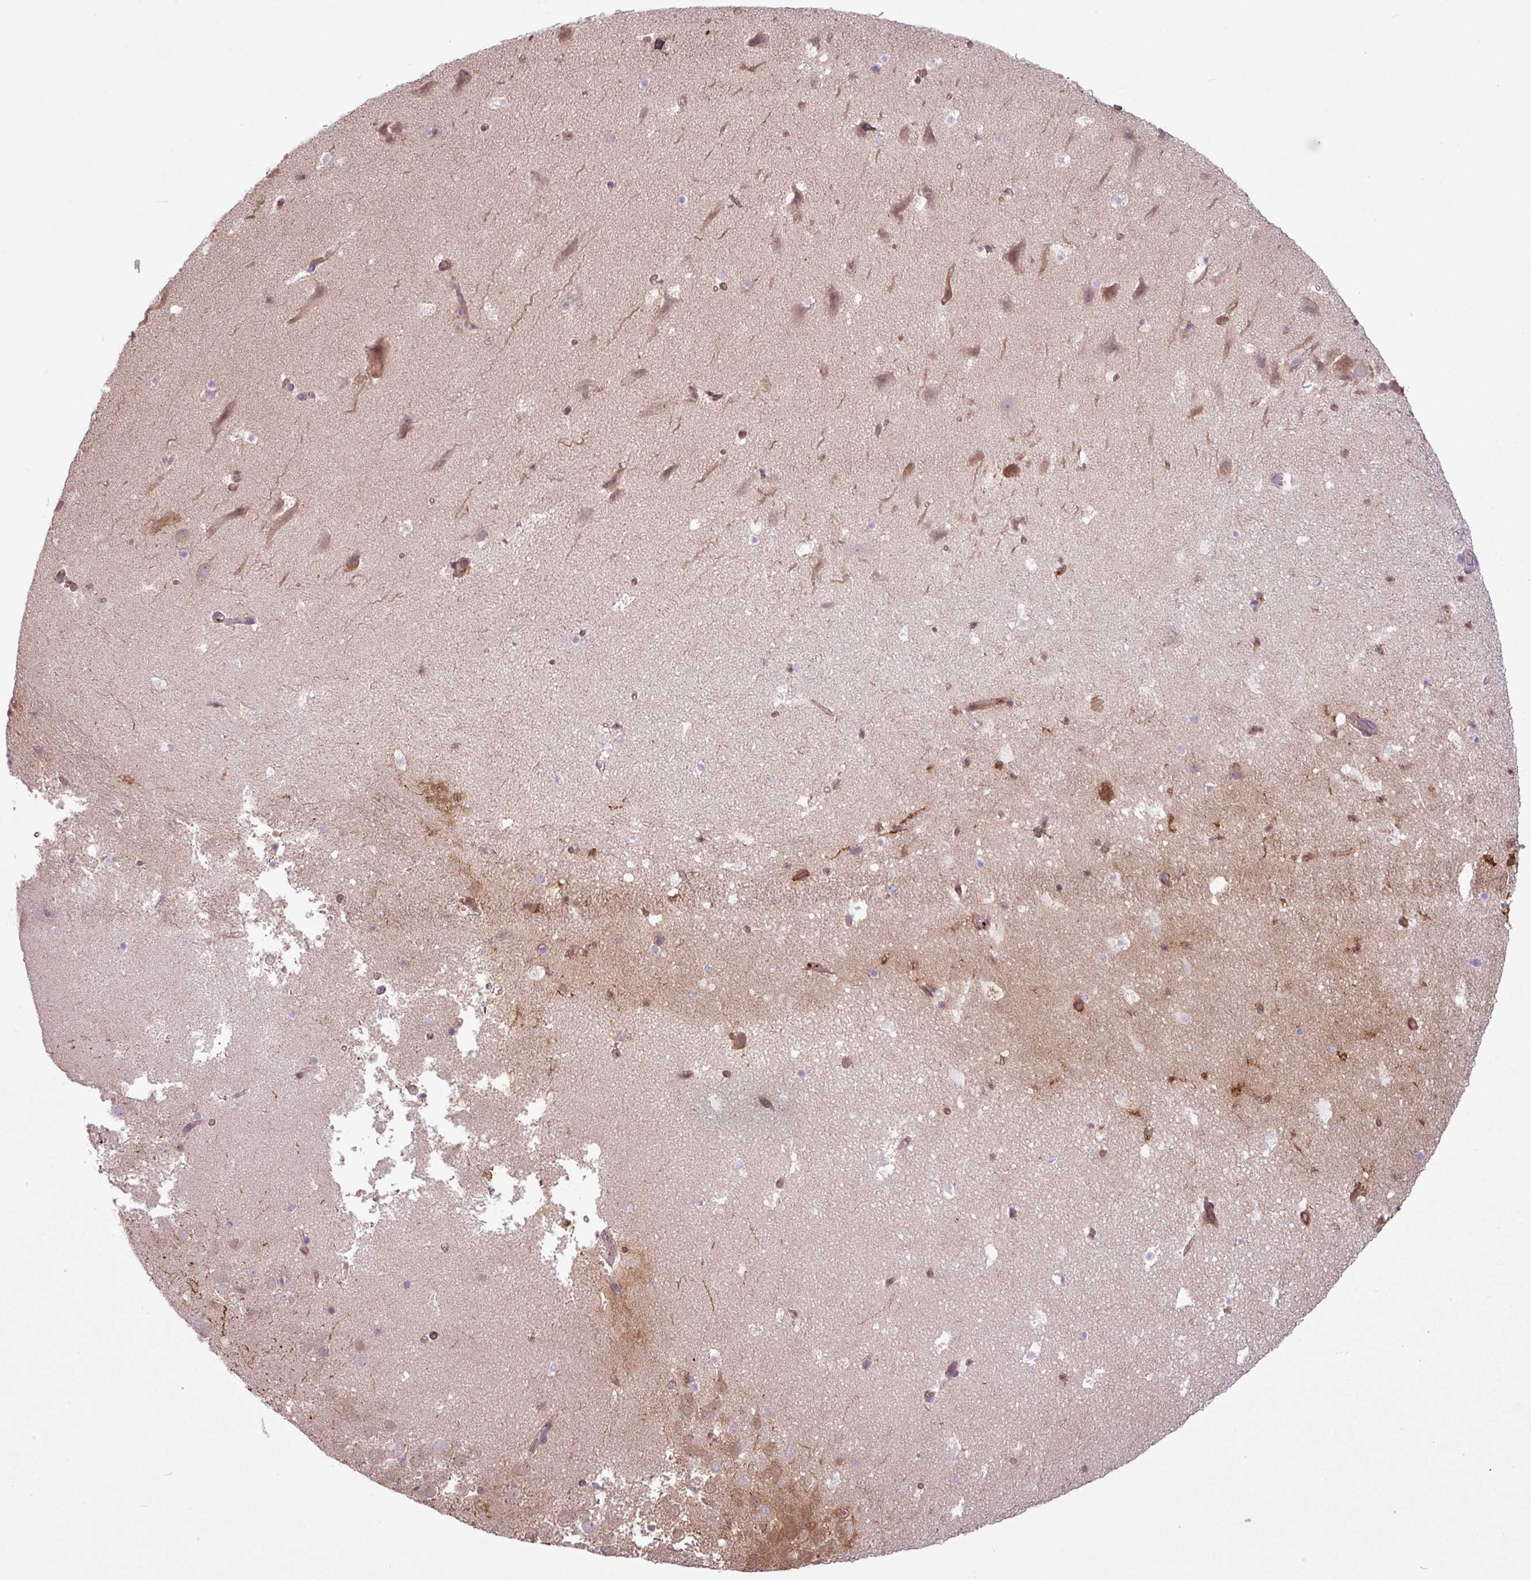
{"staining": {"intensity": "negative", "quantity": "none", "location": "none"}, "tissue": "hippocampus", "cell_type": "Glial cells", "image_type": "normal", "snomed": [{"axis": "morphology", "description": "Normal tissue, NOS"}, {"axis": "topography", "description": "Hippocampus"}], "caption": "Glial cells are negative for brown protein staining in benign hippocampus. Nuclei are stained in blue.", "gene": "C4A", "patient": {"sex": "male", "age": 37}}